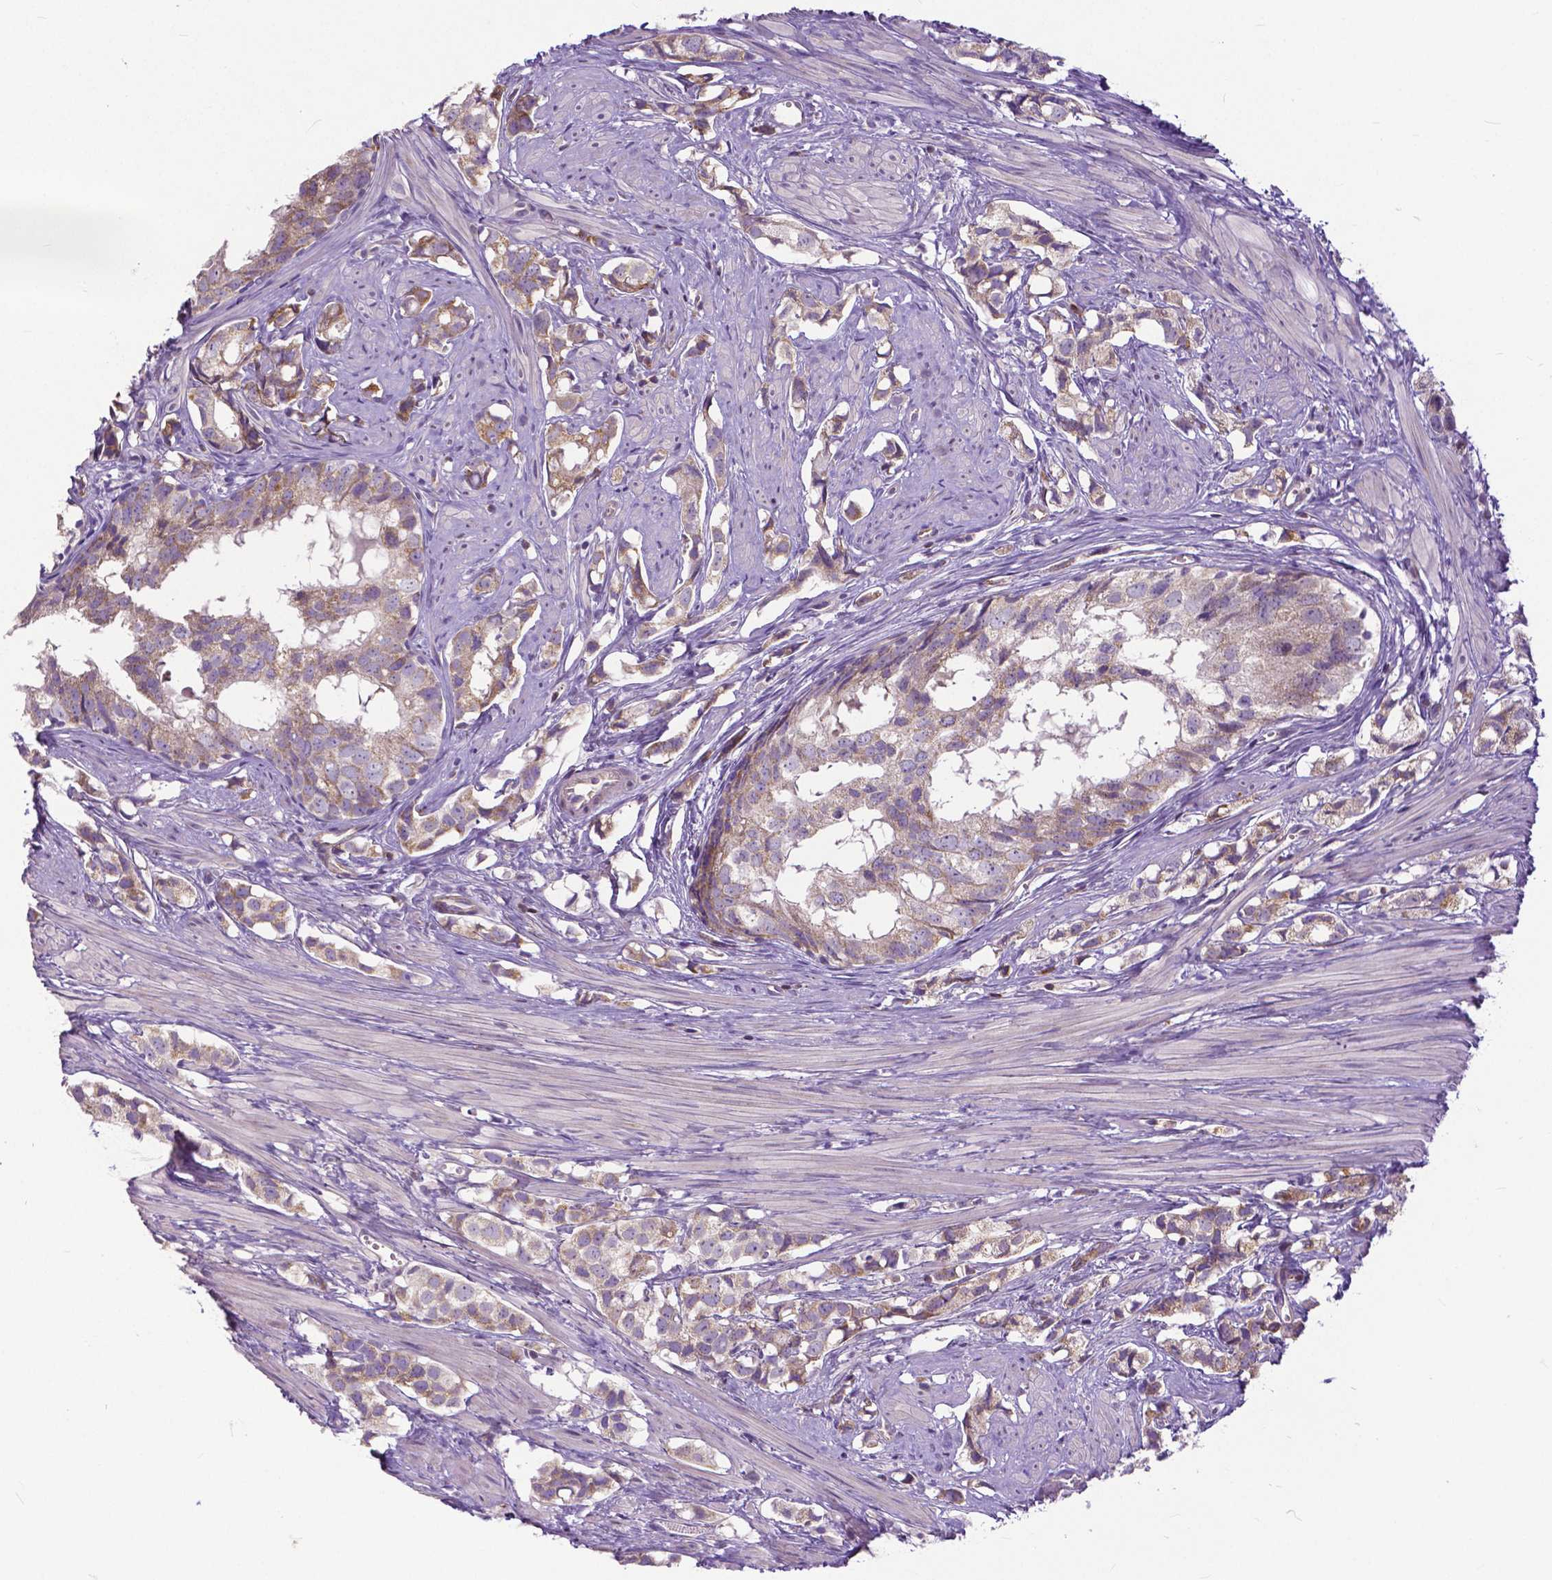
{"staining": {"intensity": "moderate", "quantity": "<25%", "location": "cytoplasmic/membranous"}, "tissue": "prostate cancer", "cell_type": "Tumor cells", "image_type": "cancer", "snomed": [{"axis": "morphology", "description": "Adenocarcinoma, High grade"}, {"axis": "topography", "description": "Prostate"}], "caption": "Adenocarcinoma (high-grade) (prostate) stained for a protein displays moderate cytoplasmic/membranous positivity in tumor cells. The protein of interest is shown in brown color, while the nuclei are stained blue.", "gene": "MCL1", "patient": {"sex": "male", "age": 58}}